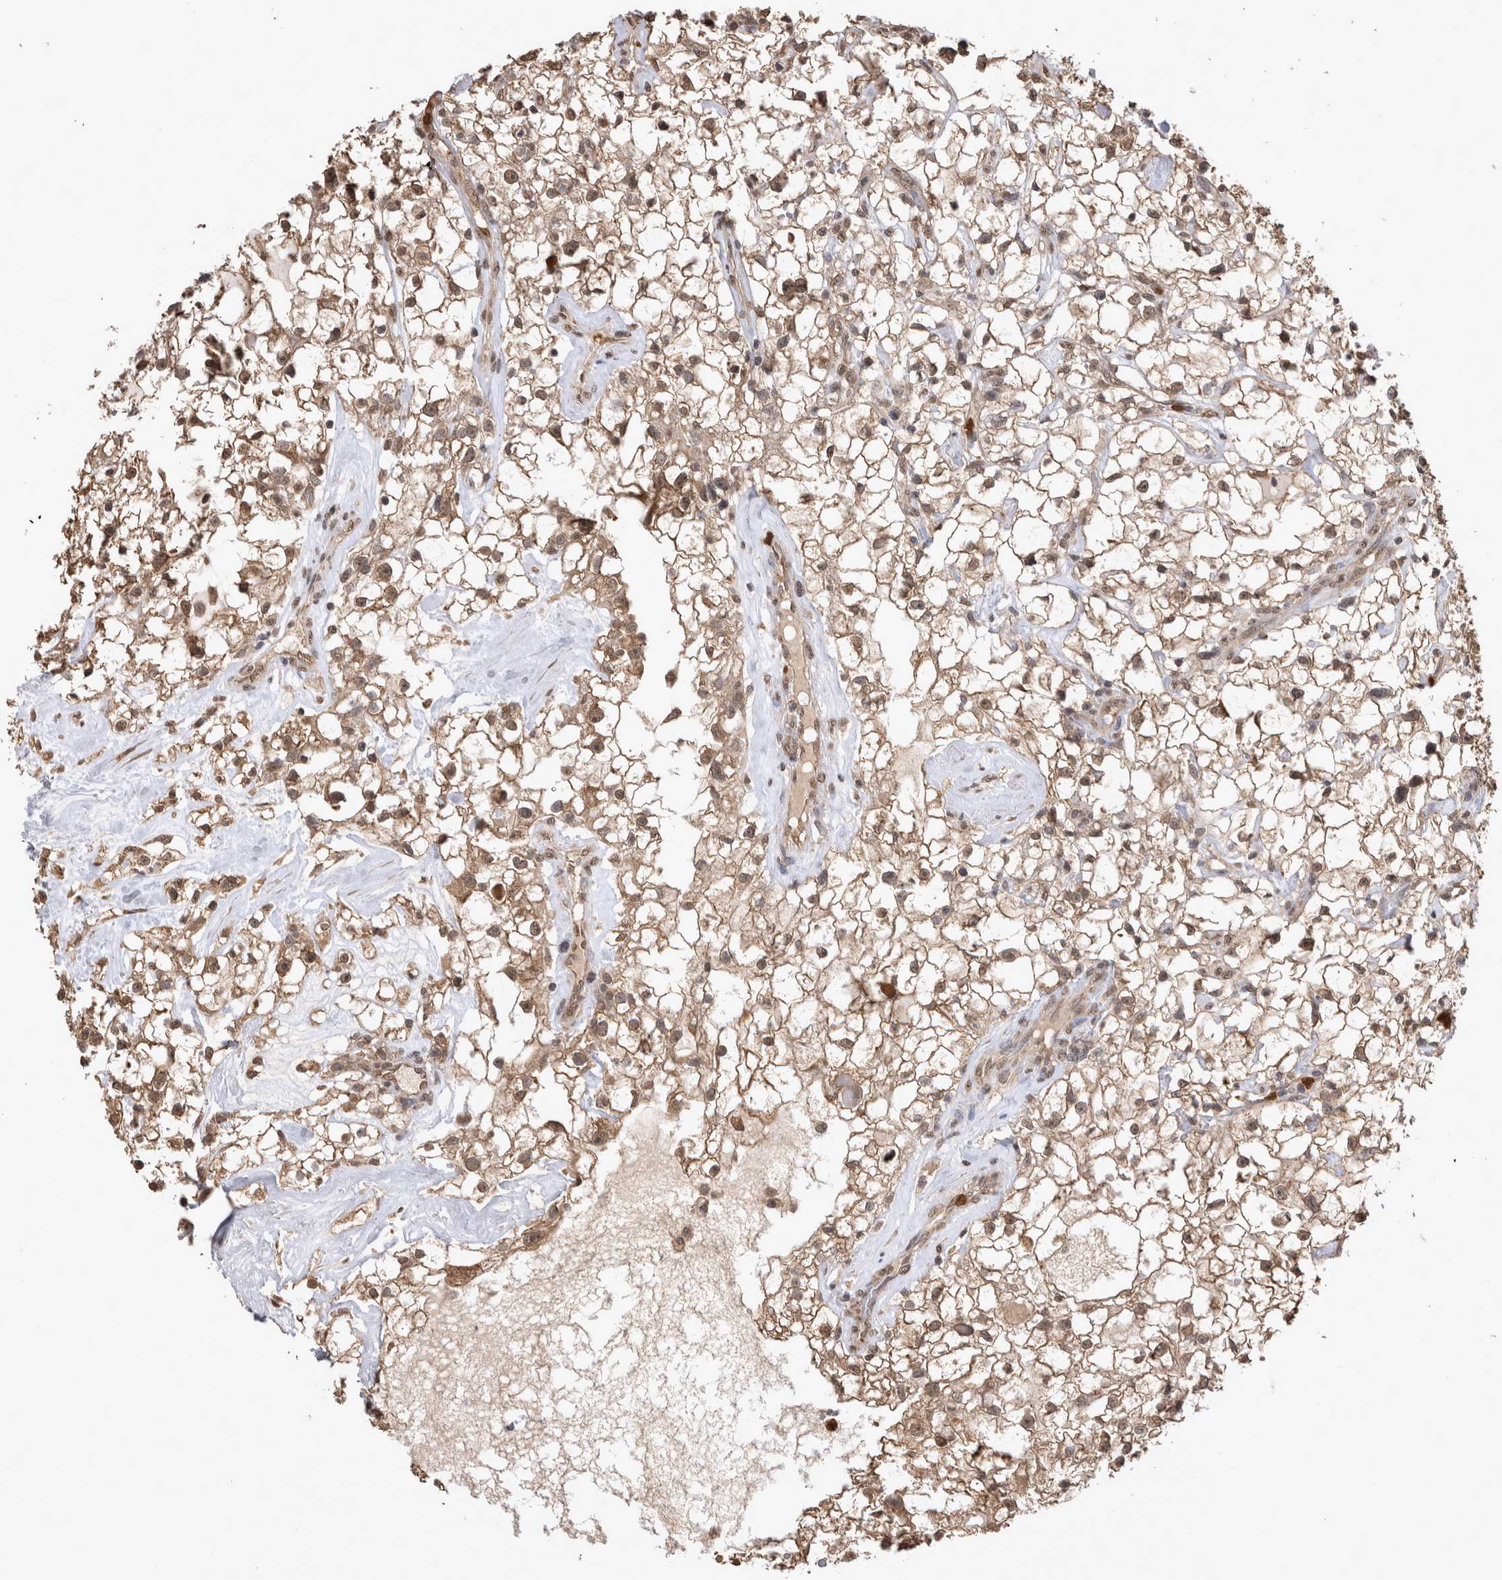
{"staining": {"intensity": "weak", "quantity": ">75%", "location": "cytoplasmic/membranous,nuclear"}, "tissue": "renal cancer", "cell_type": "Tumor cells", "image_type": "cancer", "snomed": [{"axis": "morphology", "description": "Adenocarcinoma, NOS"}, {"axis": "topography", "description": "Kidney"}], "caption": "Immunohistochemical staining of human renal cancer exhibits low levels of weak cytoplasmic/membranous and nuclear protein expression in approximately >75% of tumor cells. Immunohistochemistry (ihc) stains the protein in brown and the nuclei are stained blue.", "gene": "PAK4", "patient": {"sex": "female", "age": 60}}